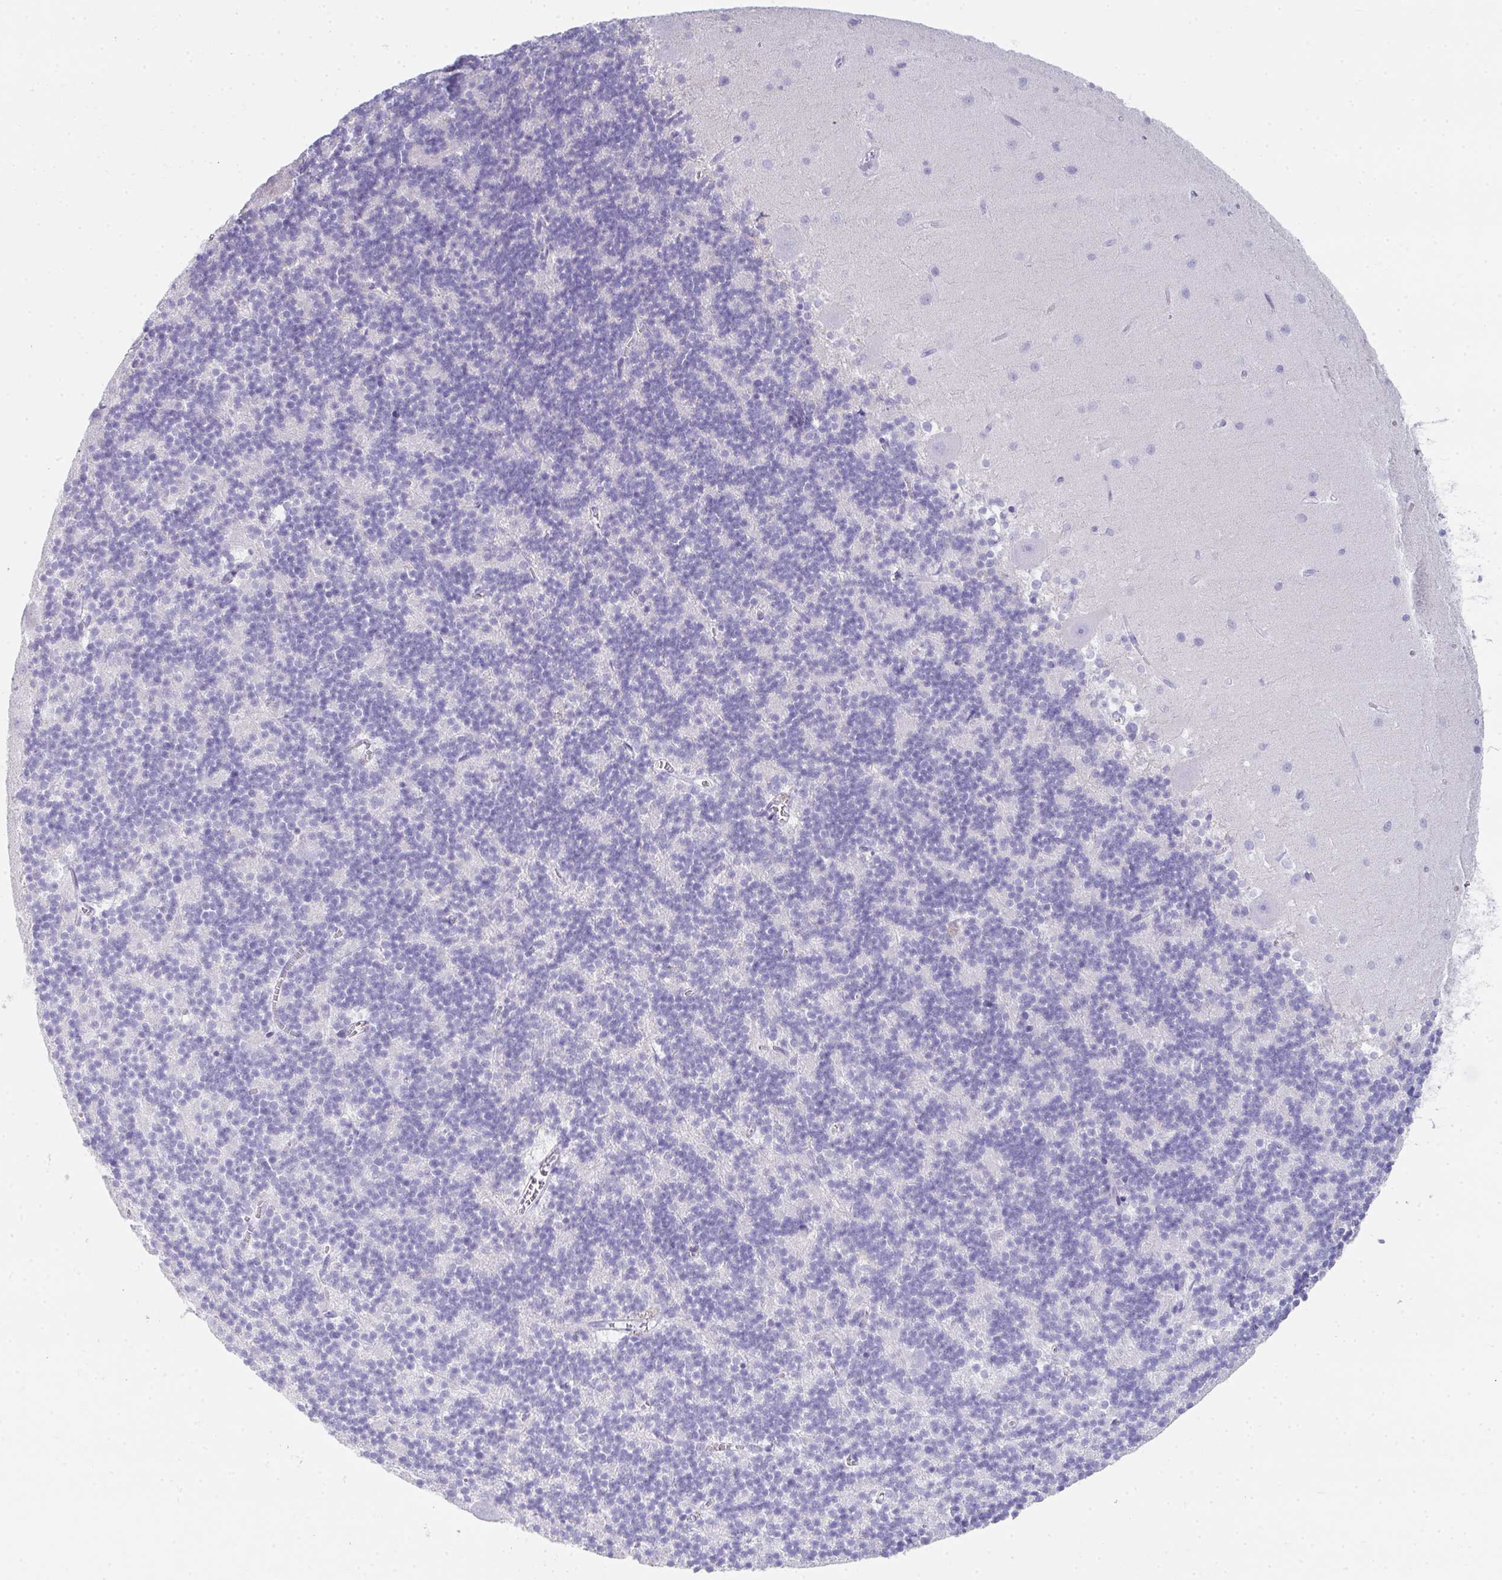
{"staining": {"intensity": "negative", "quantity": "none", "location": "none"}, "tissue": "cerebellum", "cell_type": "Cells in granular layer", "image_type": "normal", "snomed": [{"axis": "morphology", "description": "Normal tissue, NOS"}, {"axis": "topography", "description": "Cerebellum"}], "caption": "Human cerebellum stained for a protein using IHC displays no positivity in cells in granular layer.", "gene": "RLF", "patient": {"sex": "male", "age": 54}}